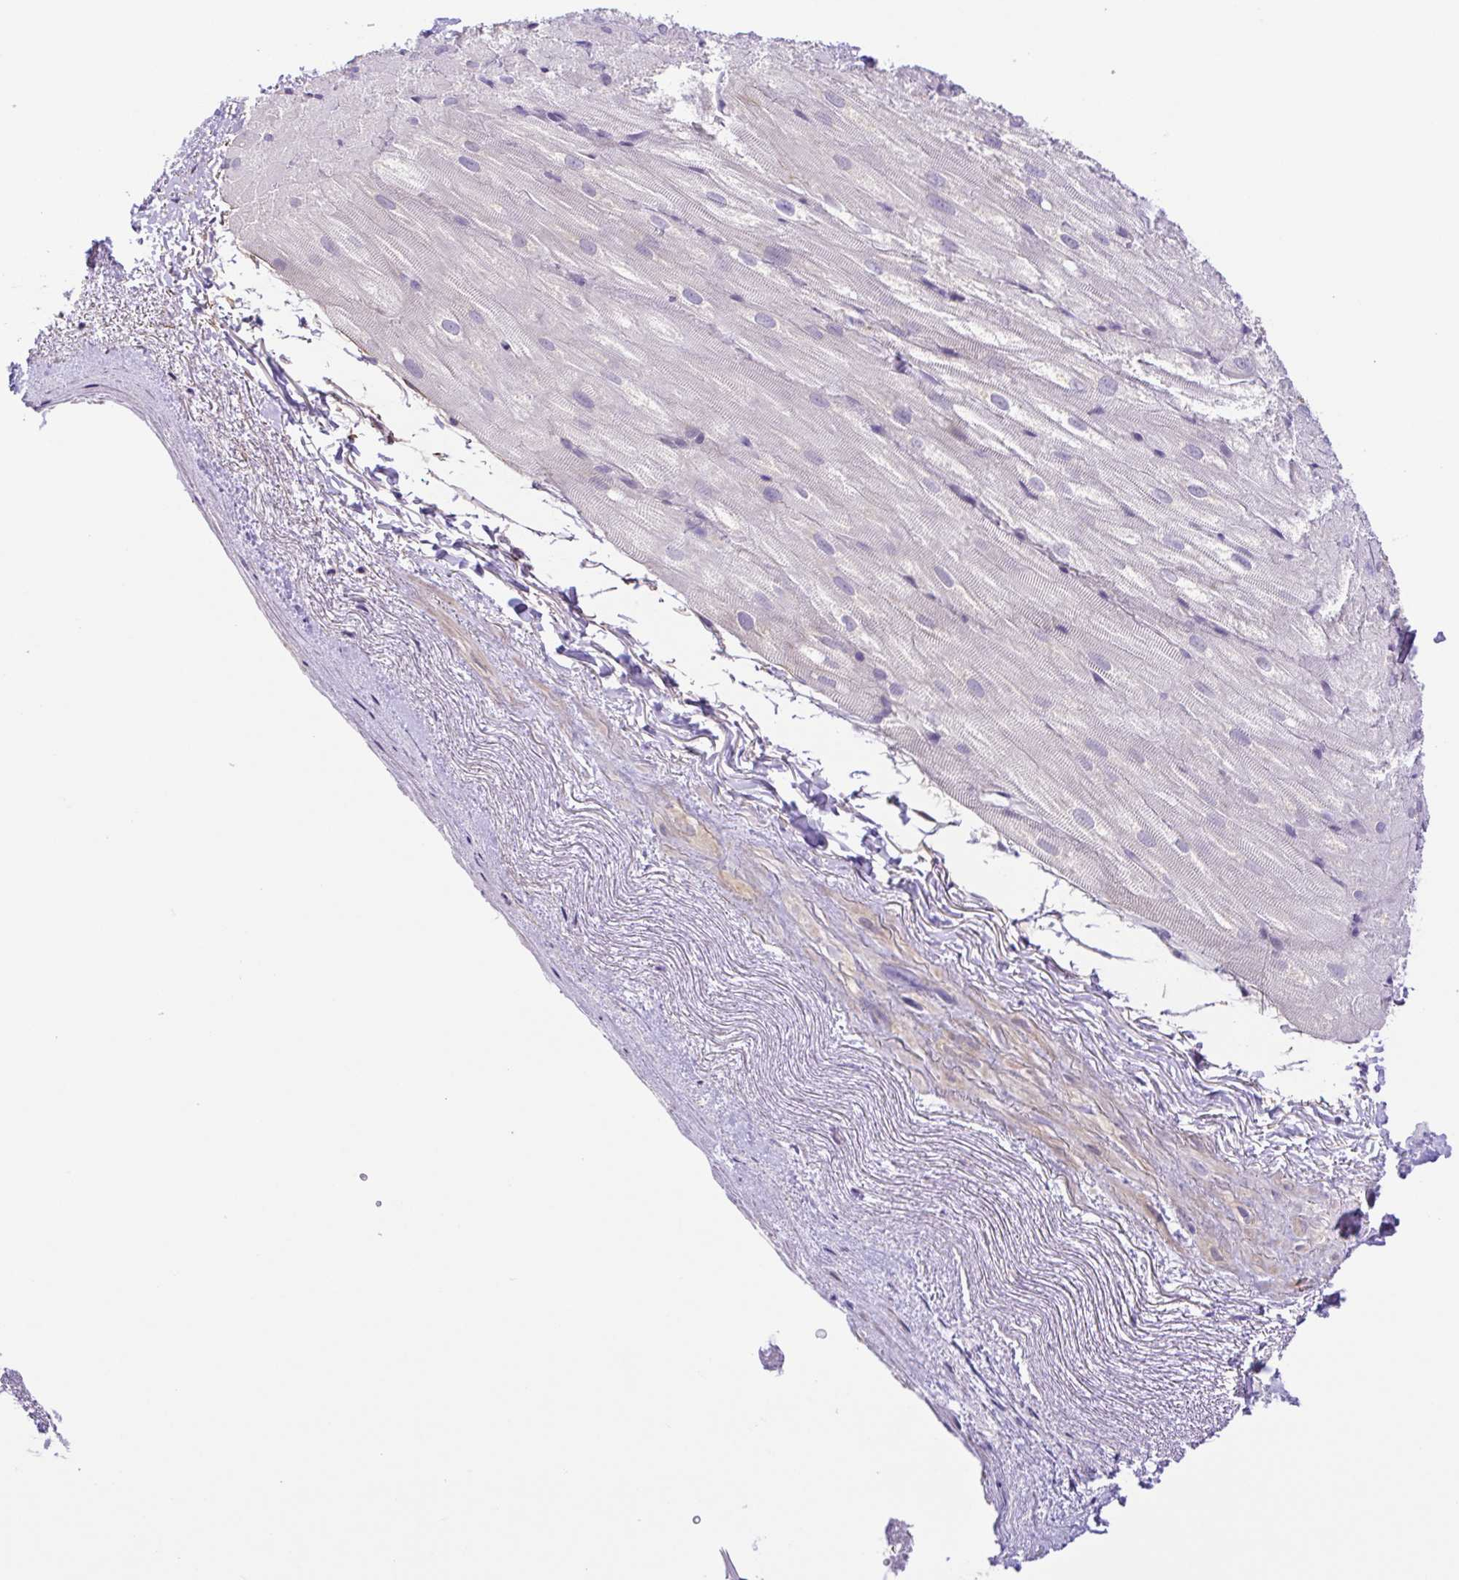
{"staining": {"intensity": "negative", "quantity": "none", "location": "none"}, "tissue": "heart muscle", "cell_type": "Cardiomyocytes", "image_type": "normal", "snomed": [{"axis": "morphology", "description": "Normal tissue, NOS"}, {"axis": "topography", "description": "Heart"}], "caption": "Immunohistochemistry micrograph of unremarkable heart muscle: heart muscle stained with DAB shows no significant protein positivity in cardiomyocytes.", "gene": "DCLK2", "patient": {"sex": "male", "age": 62}}